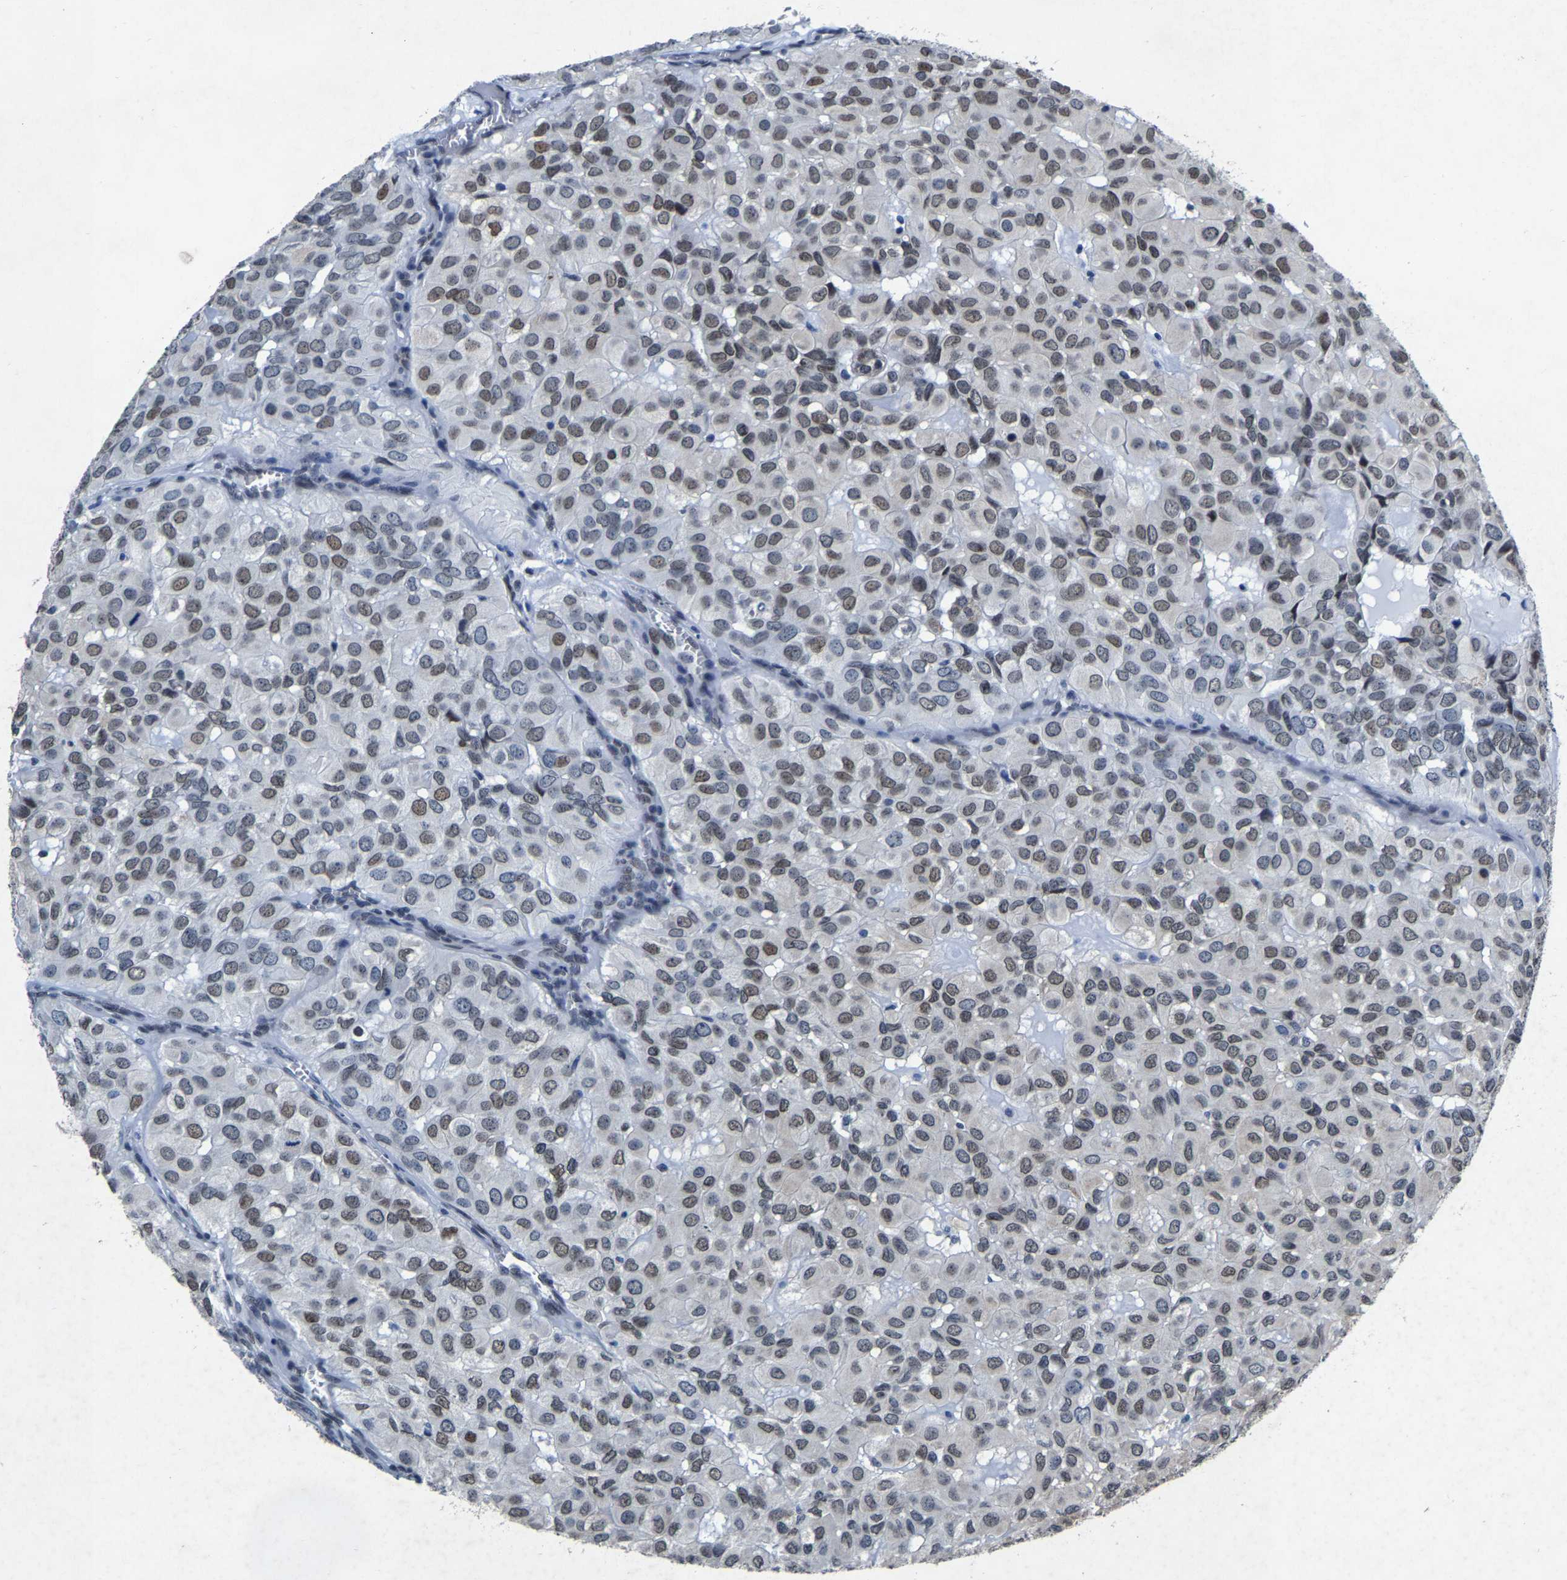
{"staining": {"intensity": "weak", "quantity": "25%-75%", "location": "nuclear"}, "tissue": "head and neck cancer", "cell_type": "Tumor cells", "image_type": "cancer", "snomed": [{"axis": "morphology", "description": "Adenocarcinoma, NOS"}, {"axis": "topography", "description": "Salivary gland, NOS"}, {"axis": "topography", "description": "Head-Neck"}], "caption": "The immunohistochemical stain highlights weak nuclear positivity in tumor cells of adenocarcinoma (head and neck) tissue. (DAB (3,3'-diaminobenzidine) IHC, brown staining for protein, blue staining for nuclei).", "gene": "UBN2", "patient": {"sex": "female", "age": 76}}